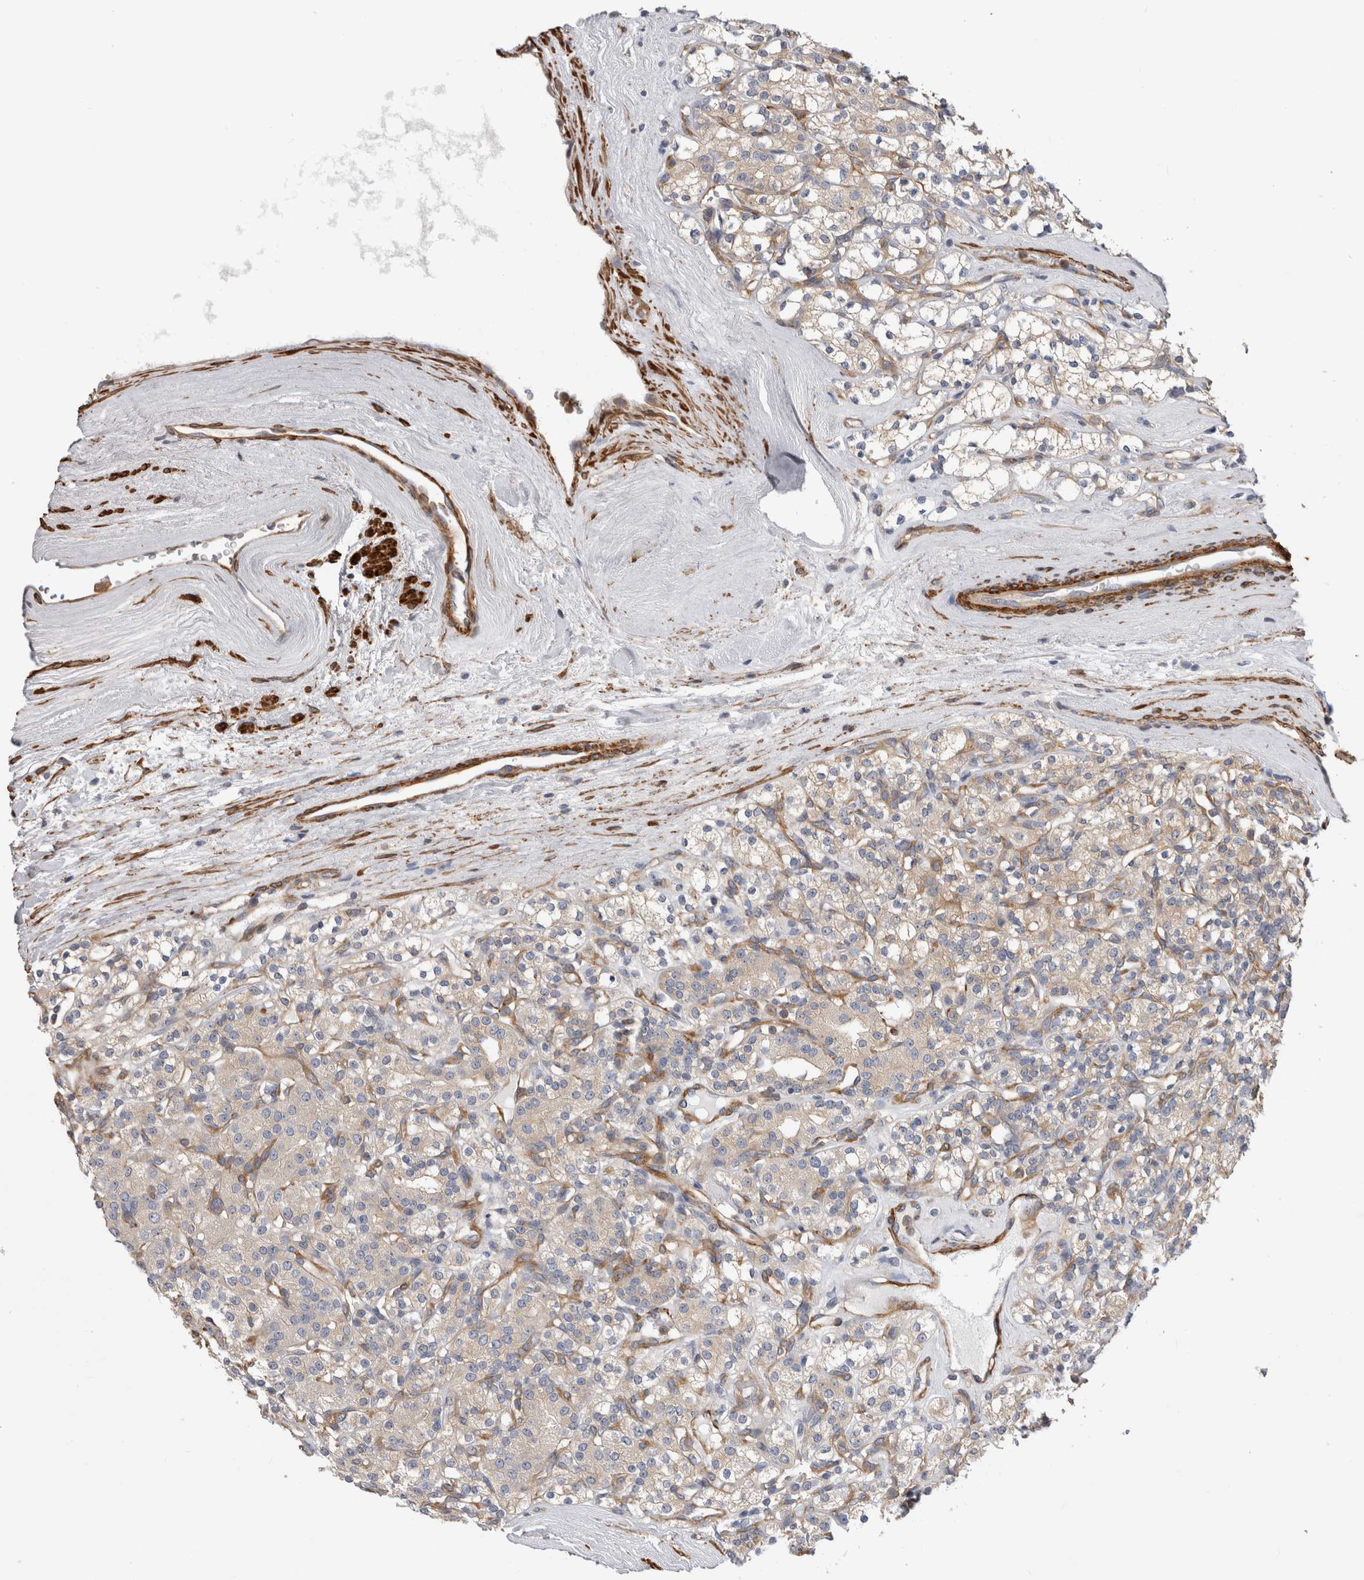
{"staining": {"intensity": "negative", "quantity": "none", "location": "none"}, "tissue": "renal cancer", "cell_type": "Tumor cells", "image_type": "cancer", "snomed": [{"axis": "morphology", "description": "Adenocarcinoma, NOS"}, {"axis": "topography", "description": "Kidney"}], "caption": "DAB immunohistochemical staining of renal cancer shows no significant staining in tumor cells.", "gene": "EPRS1", "patient": {"sex": "male", "age": 77}}